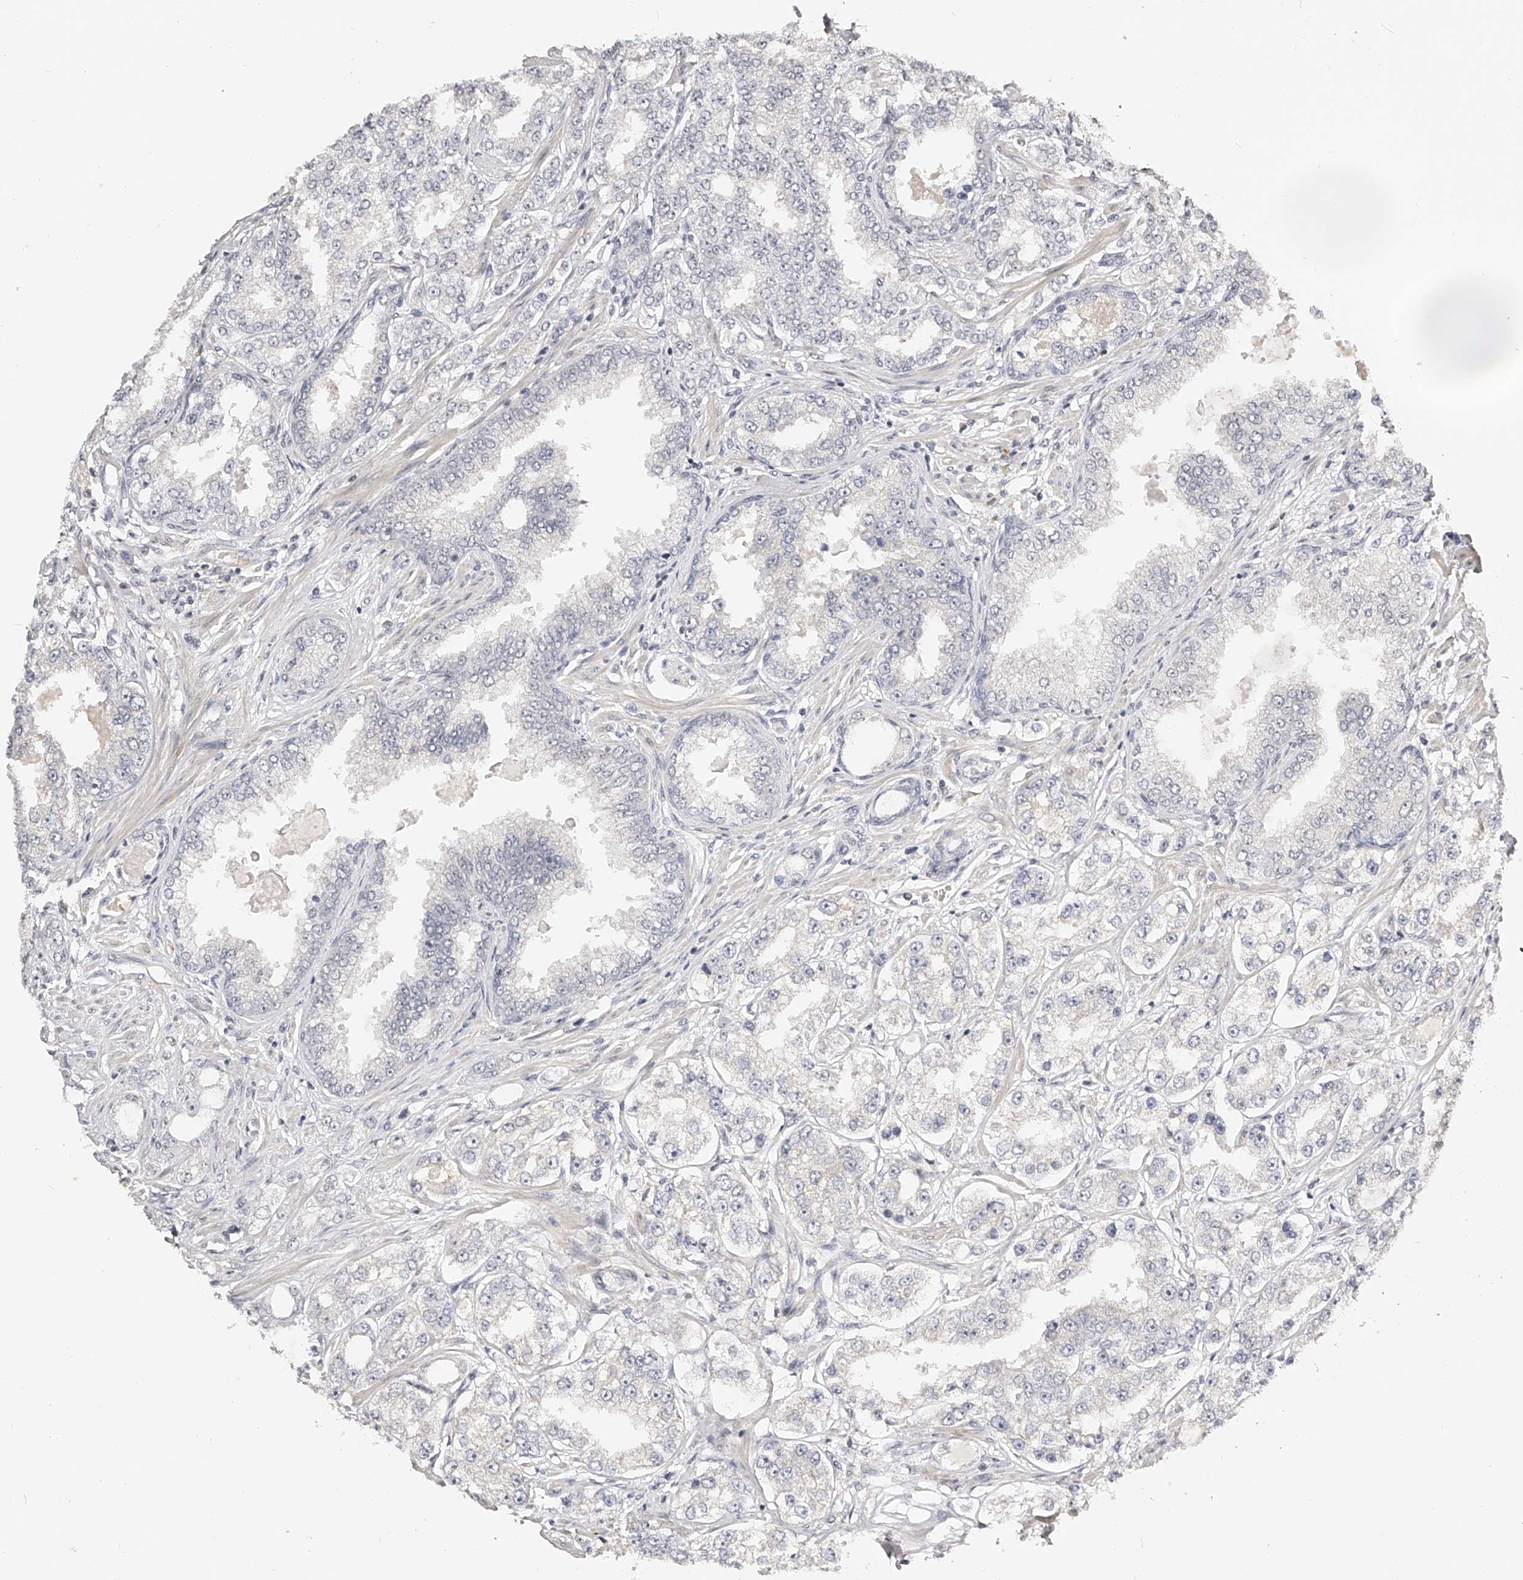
{"staining": {"intensity": "negative", "quantity": "none", "location": "none"}, "tissue": "prostate cancer", "cell_type": "Tumor cells", "image_type": "cancer", "snomed": [{"axis": "morphology", "description": "Normal tissue, NOS"}, {"axis": "morphology", "description": "Adenocarcinoma, High grade"}, {"axis": "topography", "description": "Prostate"}], "caption": "A histopathology image of human prostate cancer is negative for staining in tumor cells.", "gene": "ZNF789", "patient": {"sex": "male", "age": 83}}